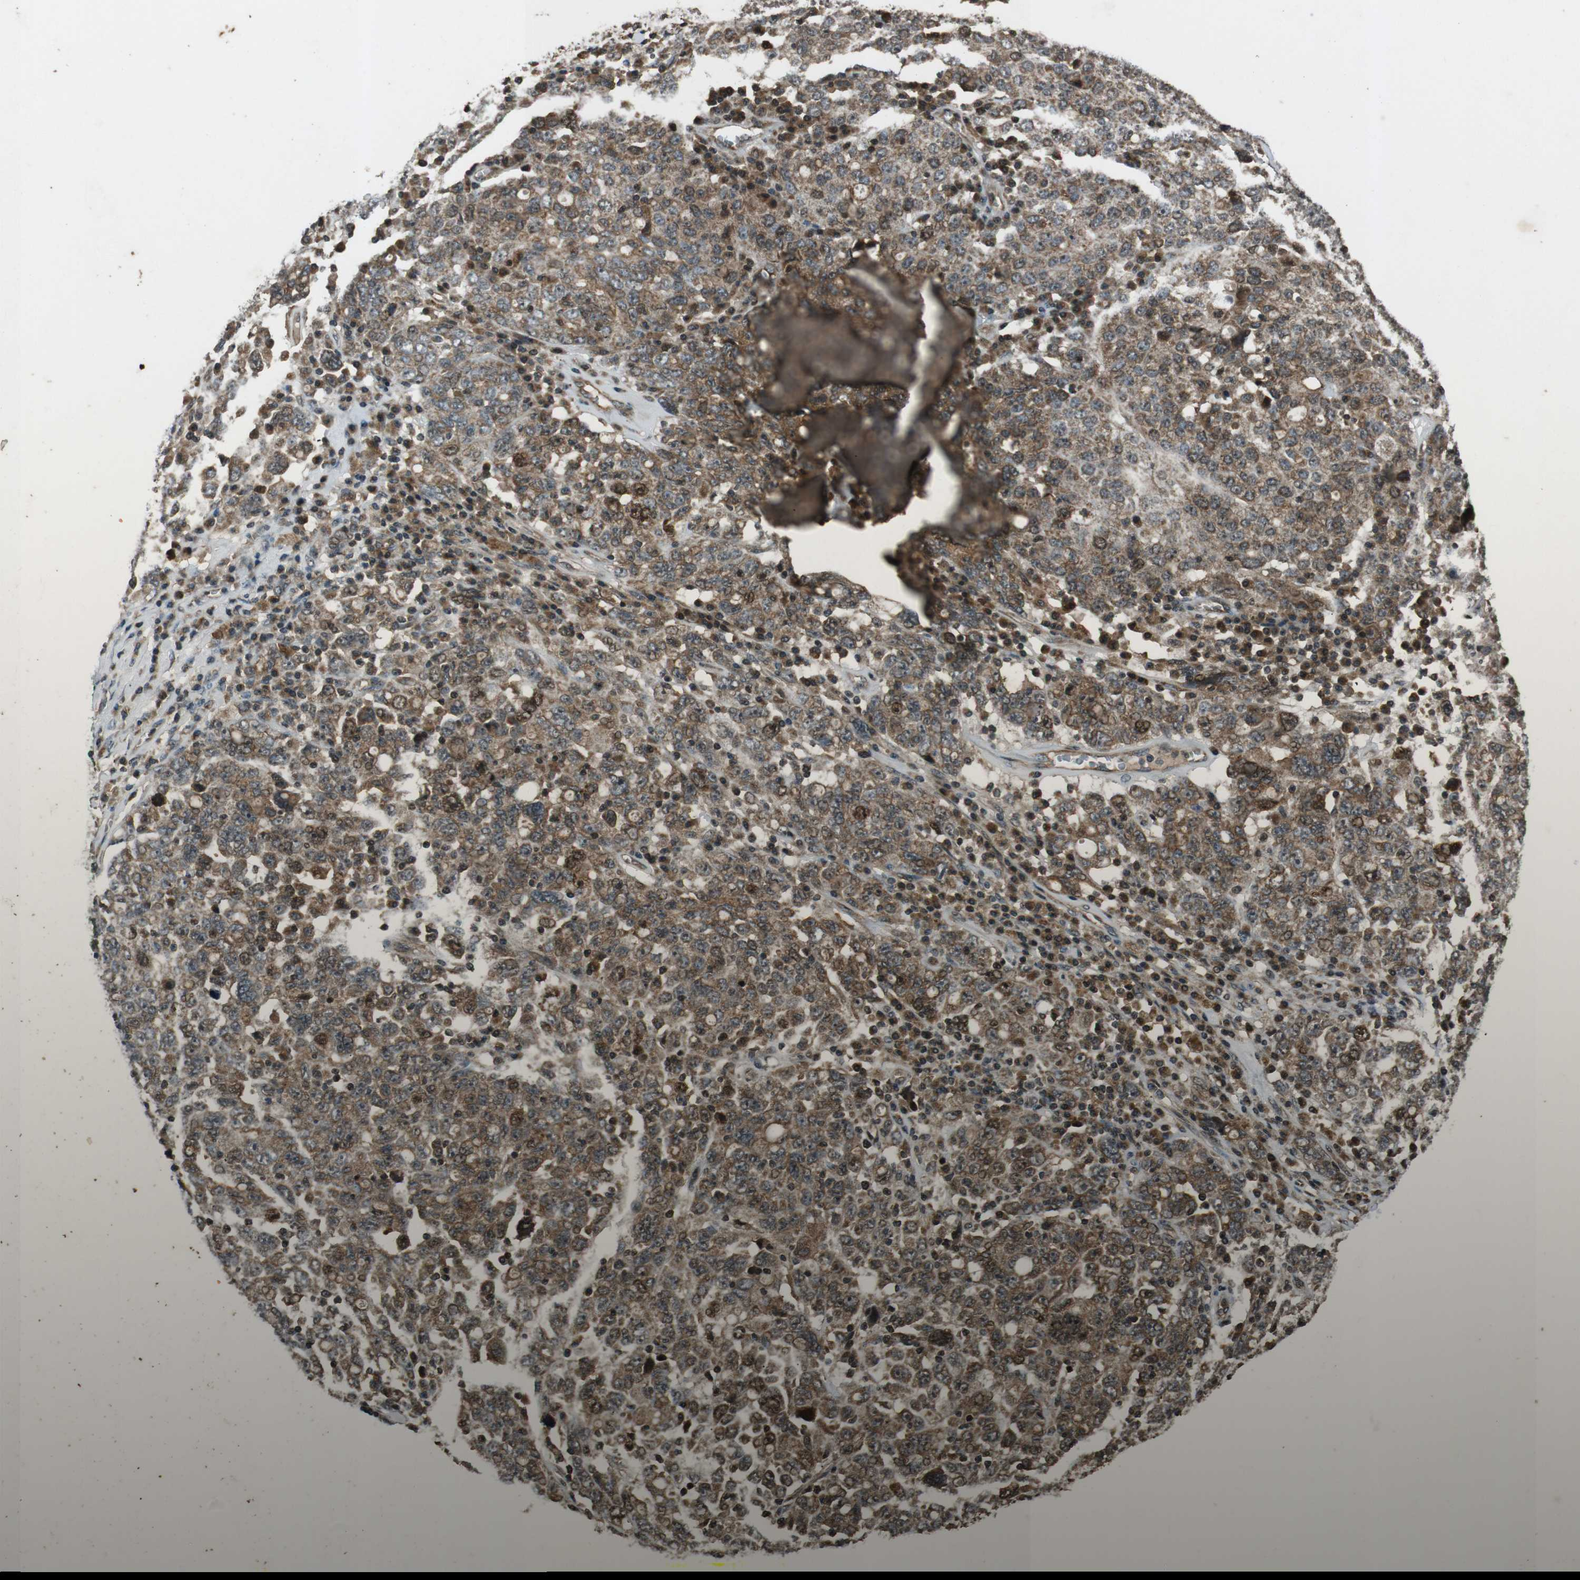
{"staining": {"intensity": "moderate", "quantity": ">75%", "location": "cytoplasmic/membranous"}, "tissue": "ovarian cancer", "cell_type": "Tumor cells", "image_type": "cancer", "snomed": [{"axis": "morphology", "description": "Carcinoma, endometroid"}, {"axis": "topography", "description": "Ovary"}], "caption": "Immunohistochemical staining of human ovarian cancer (endometroid carcinoma) exhibits medium levels of moderate cytoplasmic/membranous protein positivity in about >75% of tumor cells. (DAB IHC, brown staining for protein, blue staining for nuclei).", "gene": "PLK2", "patient": {"sex": "female", "age": 62}}